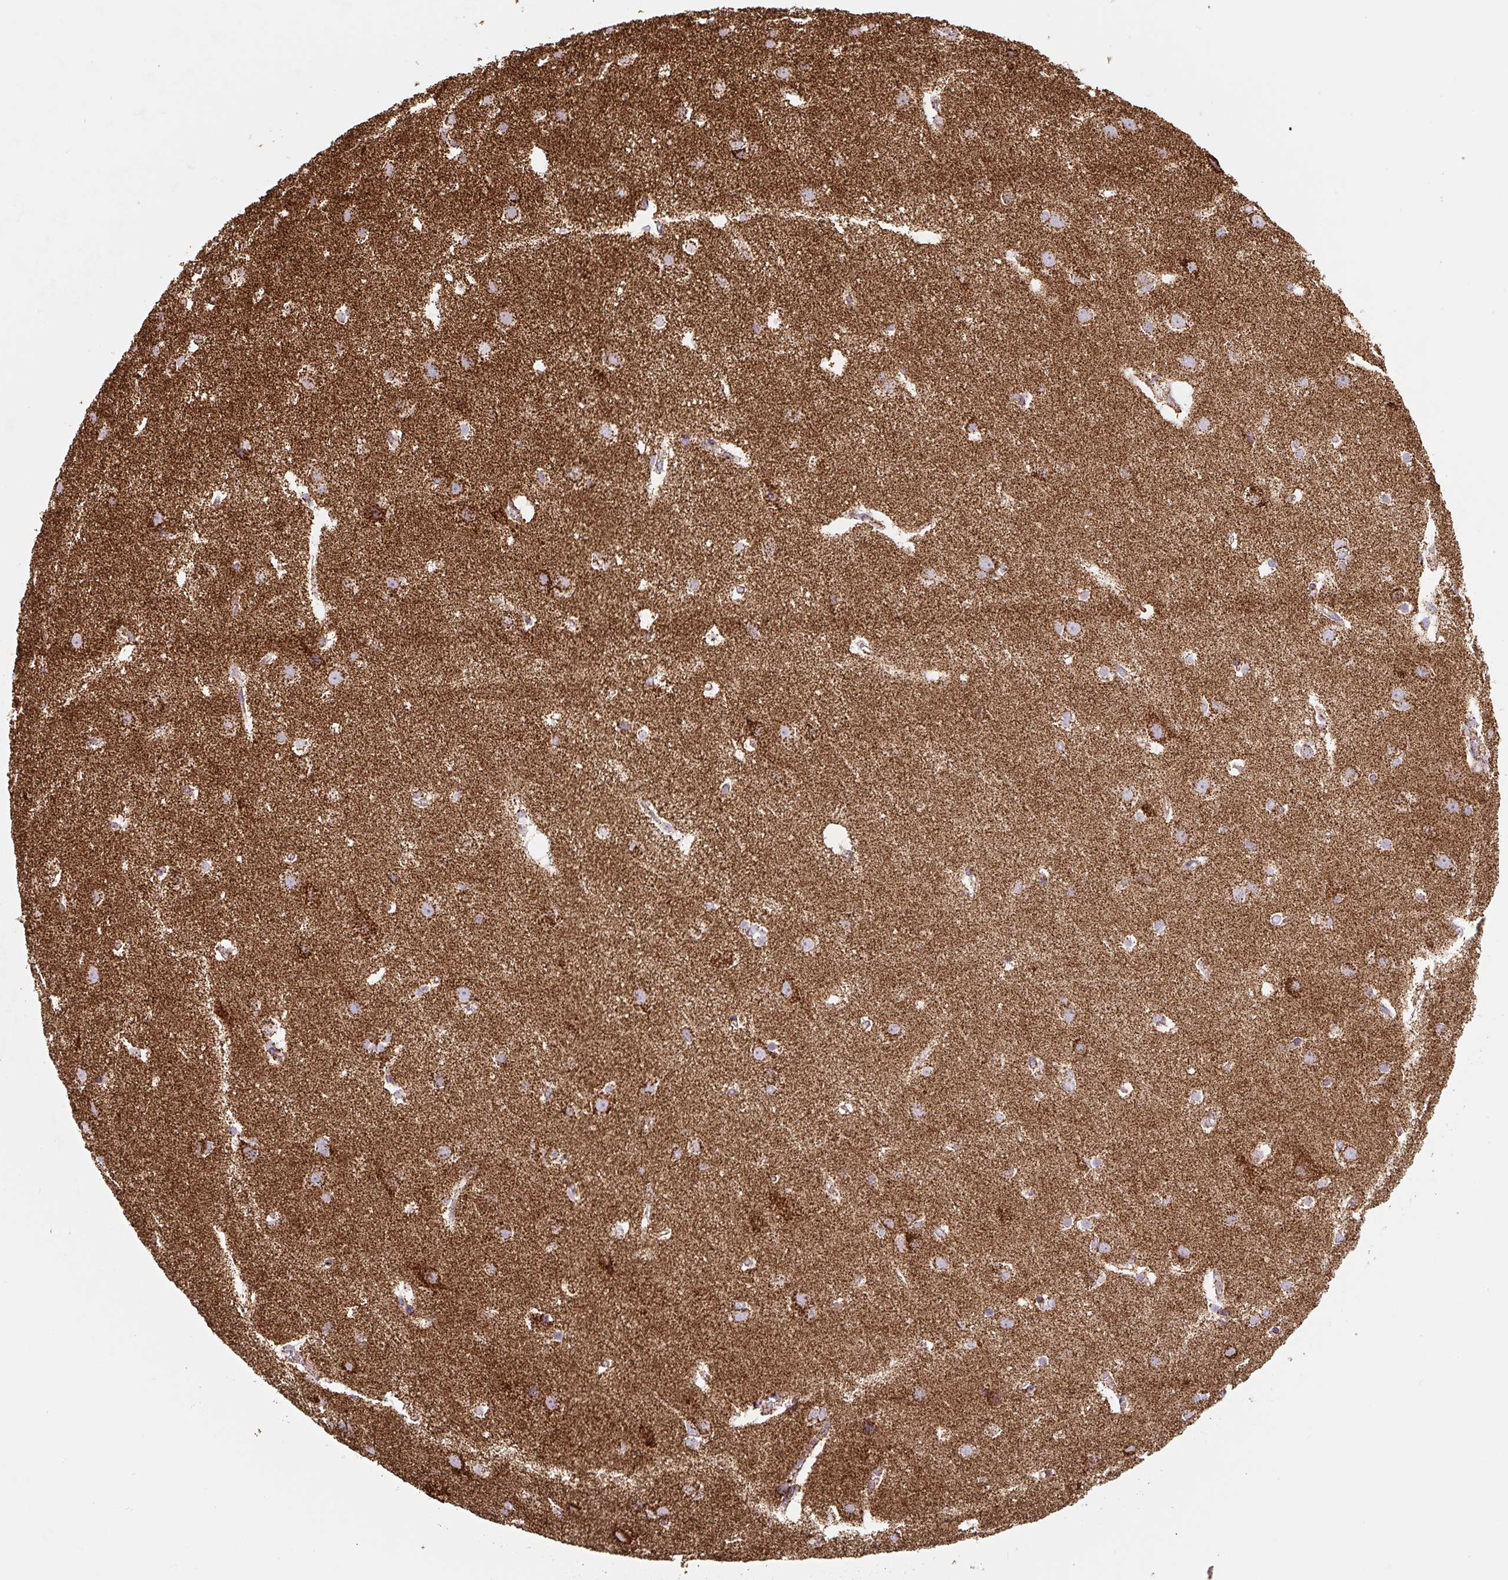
{"staining": {"intensity": "moderate", "quantity": ">75%", "location": "cytoplasmic/membranous"}, "tissue": "cerebral cortex", "cell_type": "Endothelial cells", "image_type": "normal", "snomed": [{"axis": "morphology", "description": "Normal tissue, NOS"}, {"axis": "topography", "description": "Cerebral cortex"}], "caption": "High-magnification brightfield microscopy of unremarkable cerebral cortex stained with DAB (3,3'-diaminobenzidine) (brown) and counterstained with hematoxylin (blue). endothelial cells exhibit moderate cytoplasmic/membranous staining is identified in approximately>75% of cells. Immunohistochemistry stains the protein in brown and the nuclei are stained blue.", "gene": "ATP5F1A", "patient": {"sex": "male", "age": 37}}